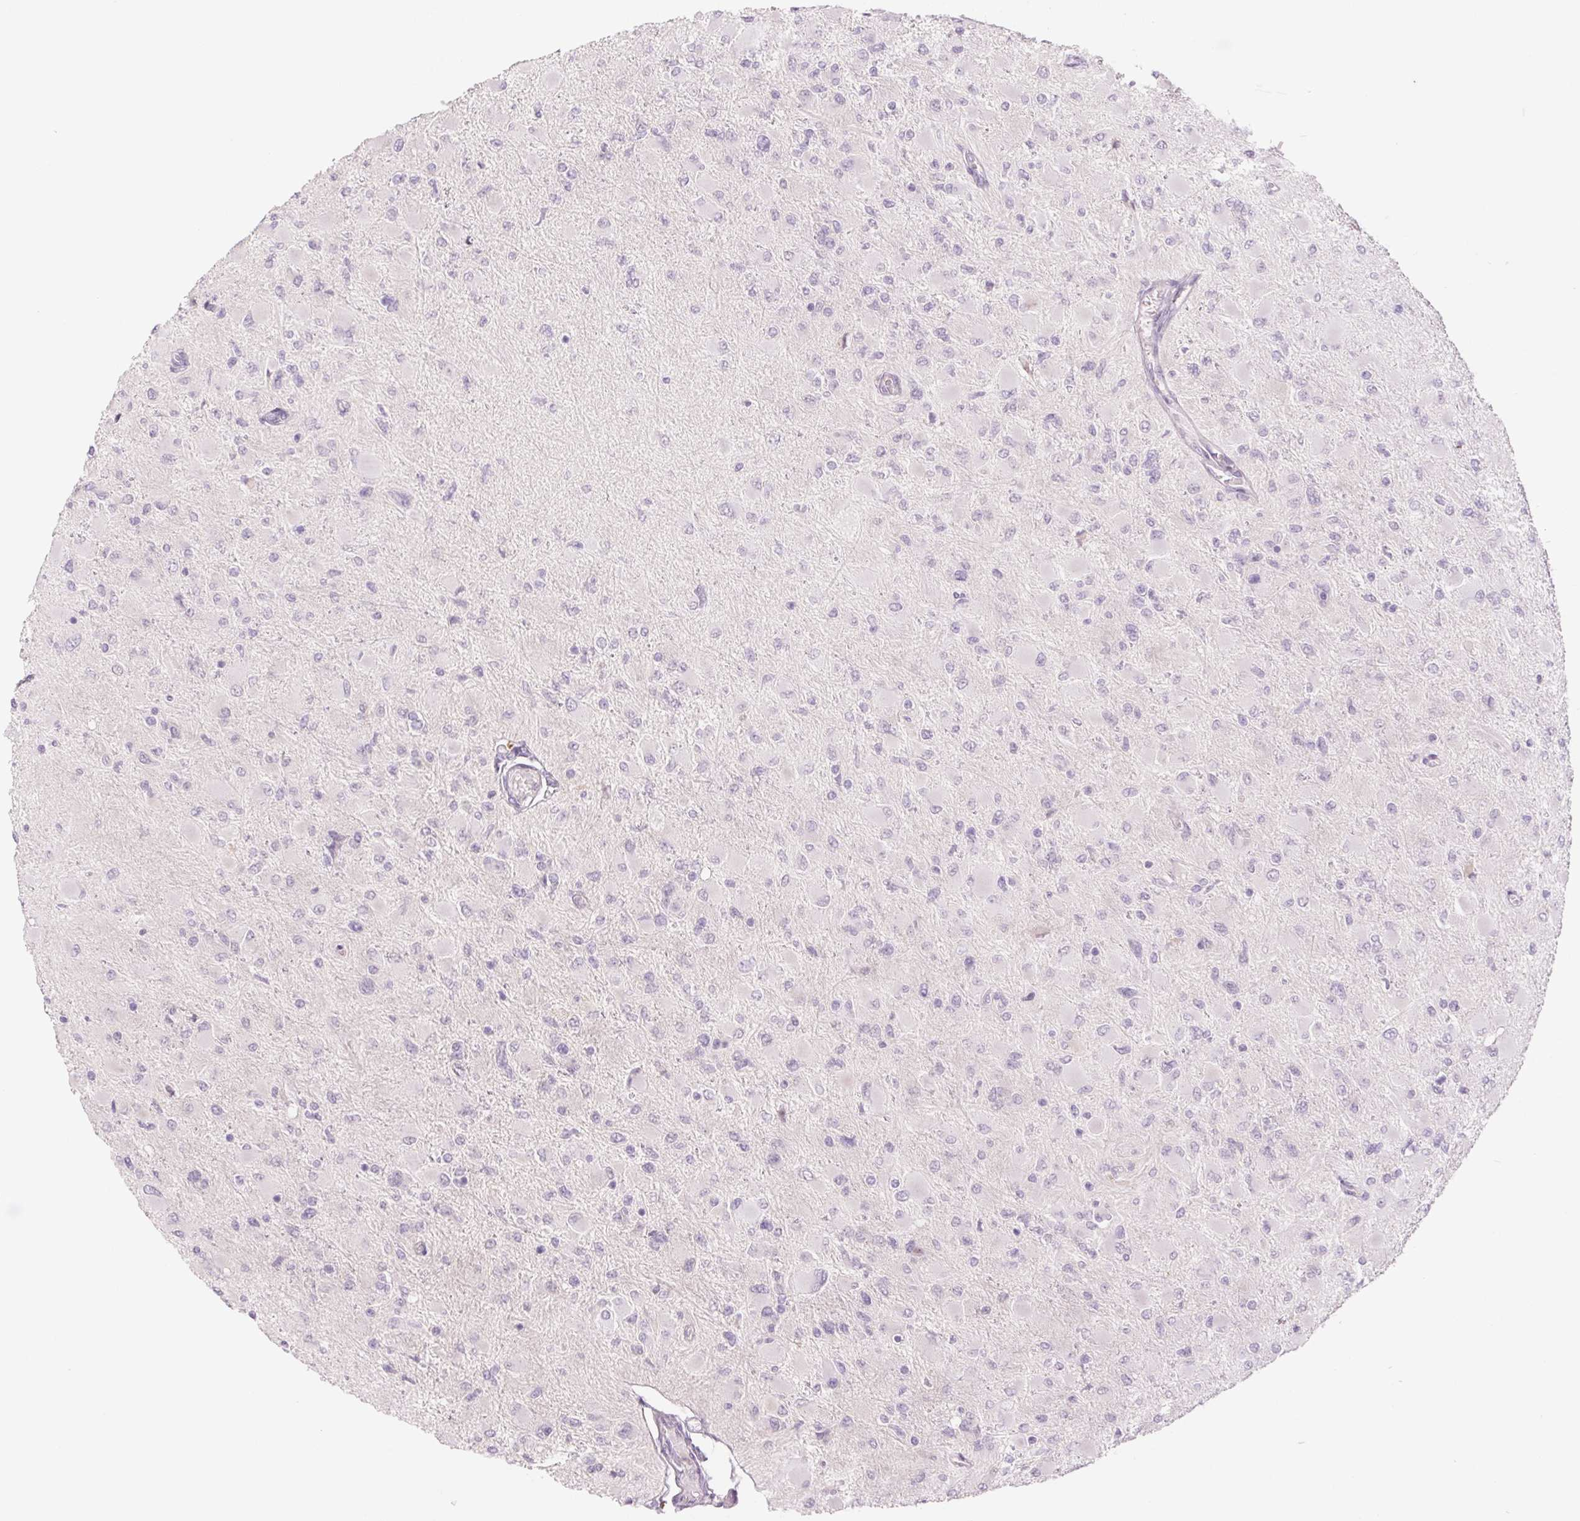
{"staining": {"intensity": "negative", "quantity": "none", "location": "none"}, "tissue": "glioma", "cell_type": "Tumor cells", "image_type": "cancer", "snomed": [{"axis": "morphology", "description": "Glioma, malignant, High grade"}, {"axis": "topography", "description": "Cerebral cortex"}], "caption": "There is no significant expression in tumor cells of malignant glioma (high-grade). (Immunohistochemistry (ihc), brightfield microscopy, high magnification).", "gene": "KRT1", "patient": {"sex": "female", "age": 36}}